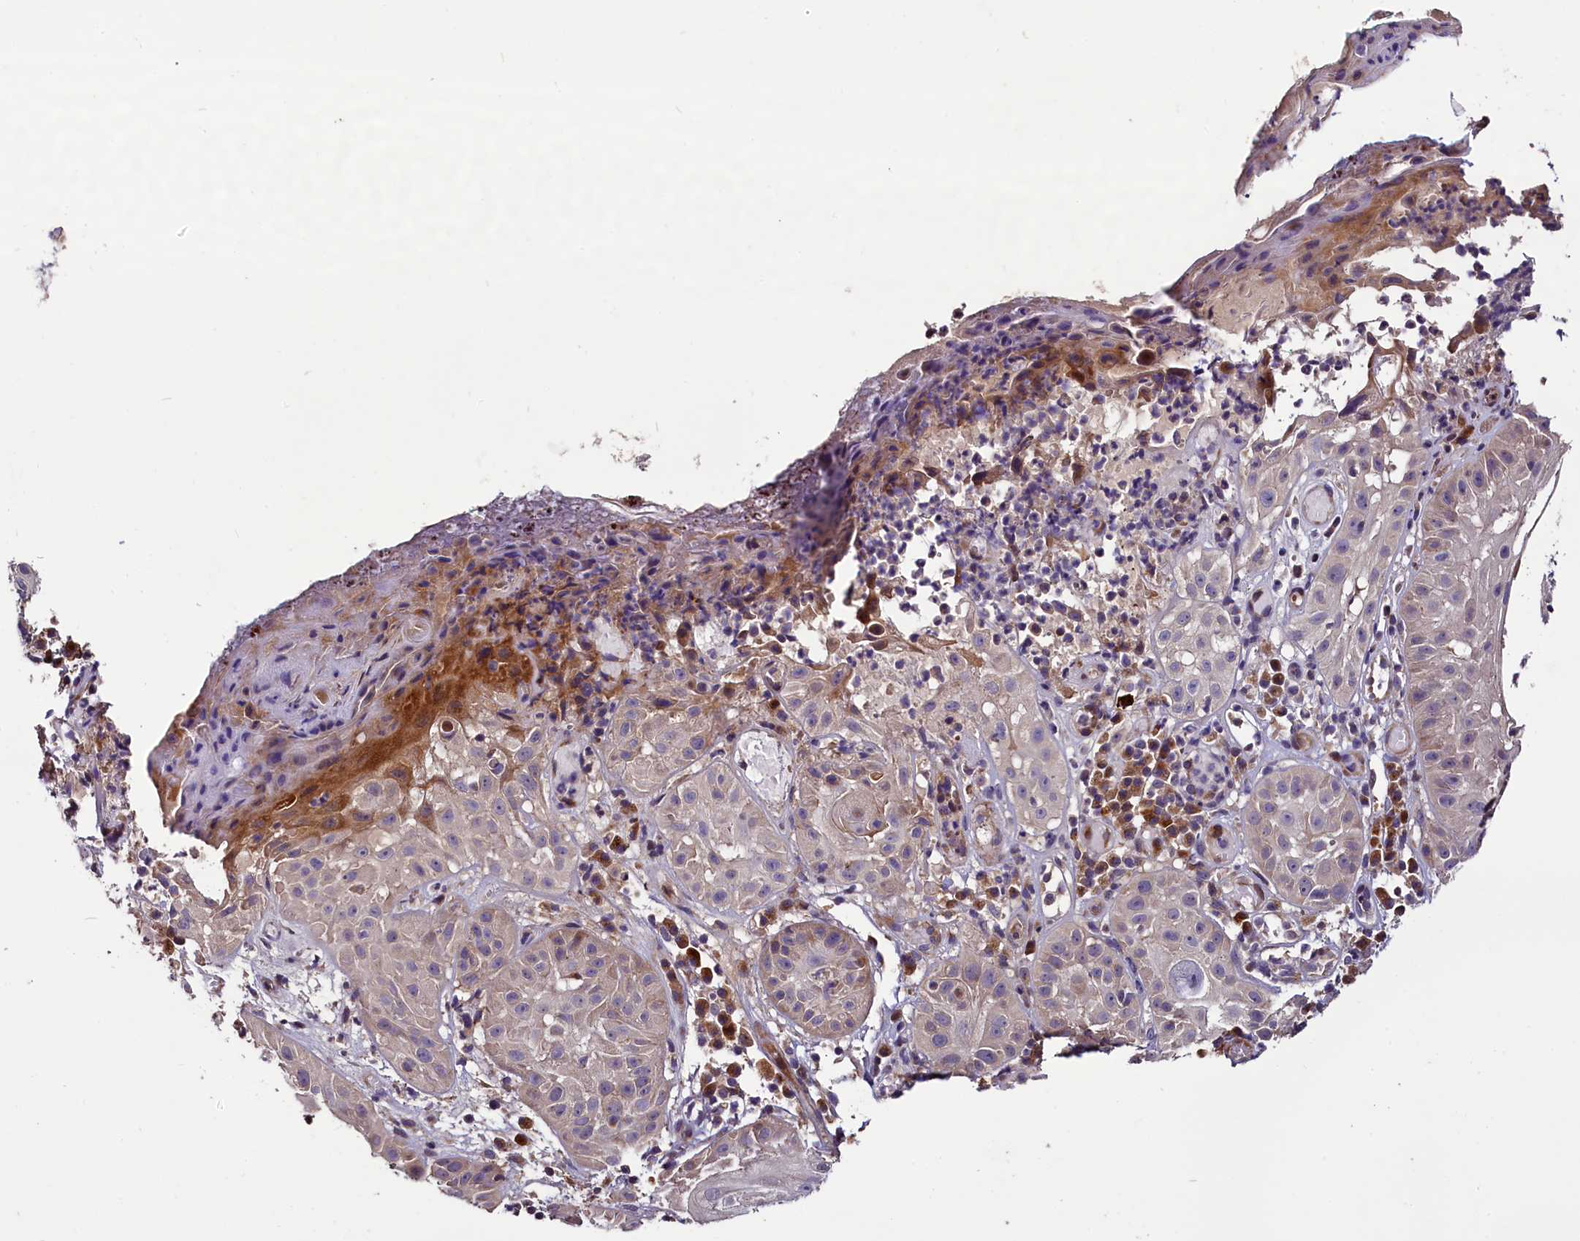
{"staining": {"intensity": "weak", "quantity": "<25%", "location": "cytoplasmic/membranous"}, "tissue": "skin cancer", "cell_type": "Tumor cells", "image_type": "cancer", "snomed": [{"axis": "morphology", "description": "Normal tissue, NOS"}, {"axis": "morphology", "description": "Basal cell carcinoma"}, {"axis": "topography", "description": "Skin"}], "caption": "The micrograph reveals no significant staining in tumor cells of skin basal cell carcinoma. (Stains: DAB (3,3'-diaminobenzidine) IHC with hematoxylin counter stain, Microscopy: brightfield microscopy at high magnification).", "gene": "RPUSD2", "patient": {"sex": "male", "age": 93}}